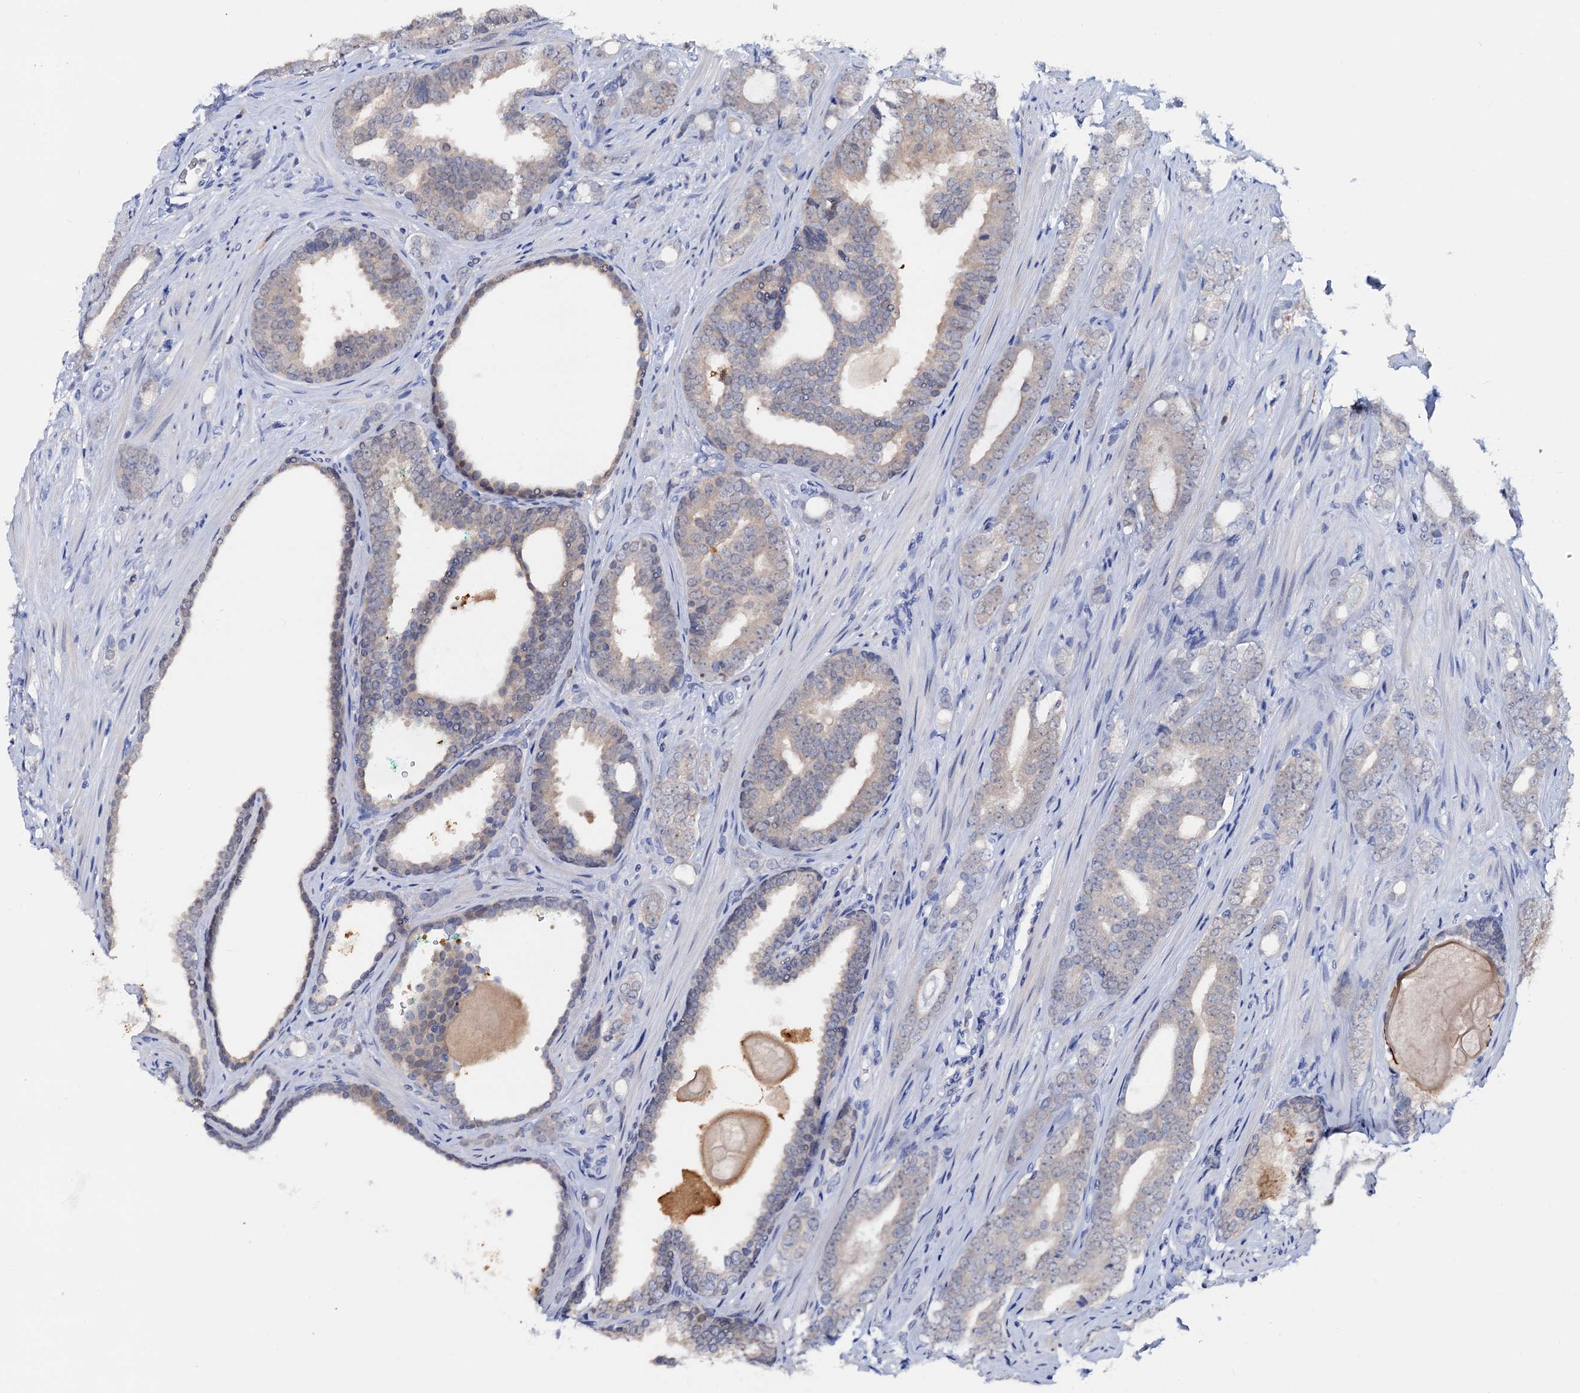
{"staining": {"intensity": "negative", "quantity": "none", "location": "none"}, "tissue": "prostate cancer", "cell_type": "Tumor cells", "image_type": "cancer", "snomed": [{"axis": "morphology", "description": "Adenocarcinoma, High grade"}, {"axis": "topography", "description": "Prostate"}], "caption": "Immunohistochemical staining of high-grade adenocarcinoma (prostate) demonstrates no significant positivity in tumor cells. (DAB immunohistochemistry (IHC), high magnification).", "gene": "FAH", "patient": {"sex": "male", "age": 63}}